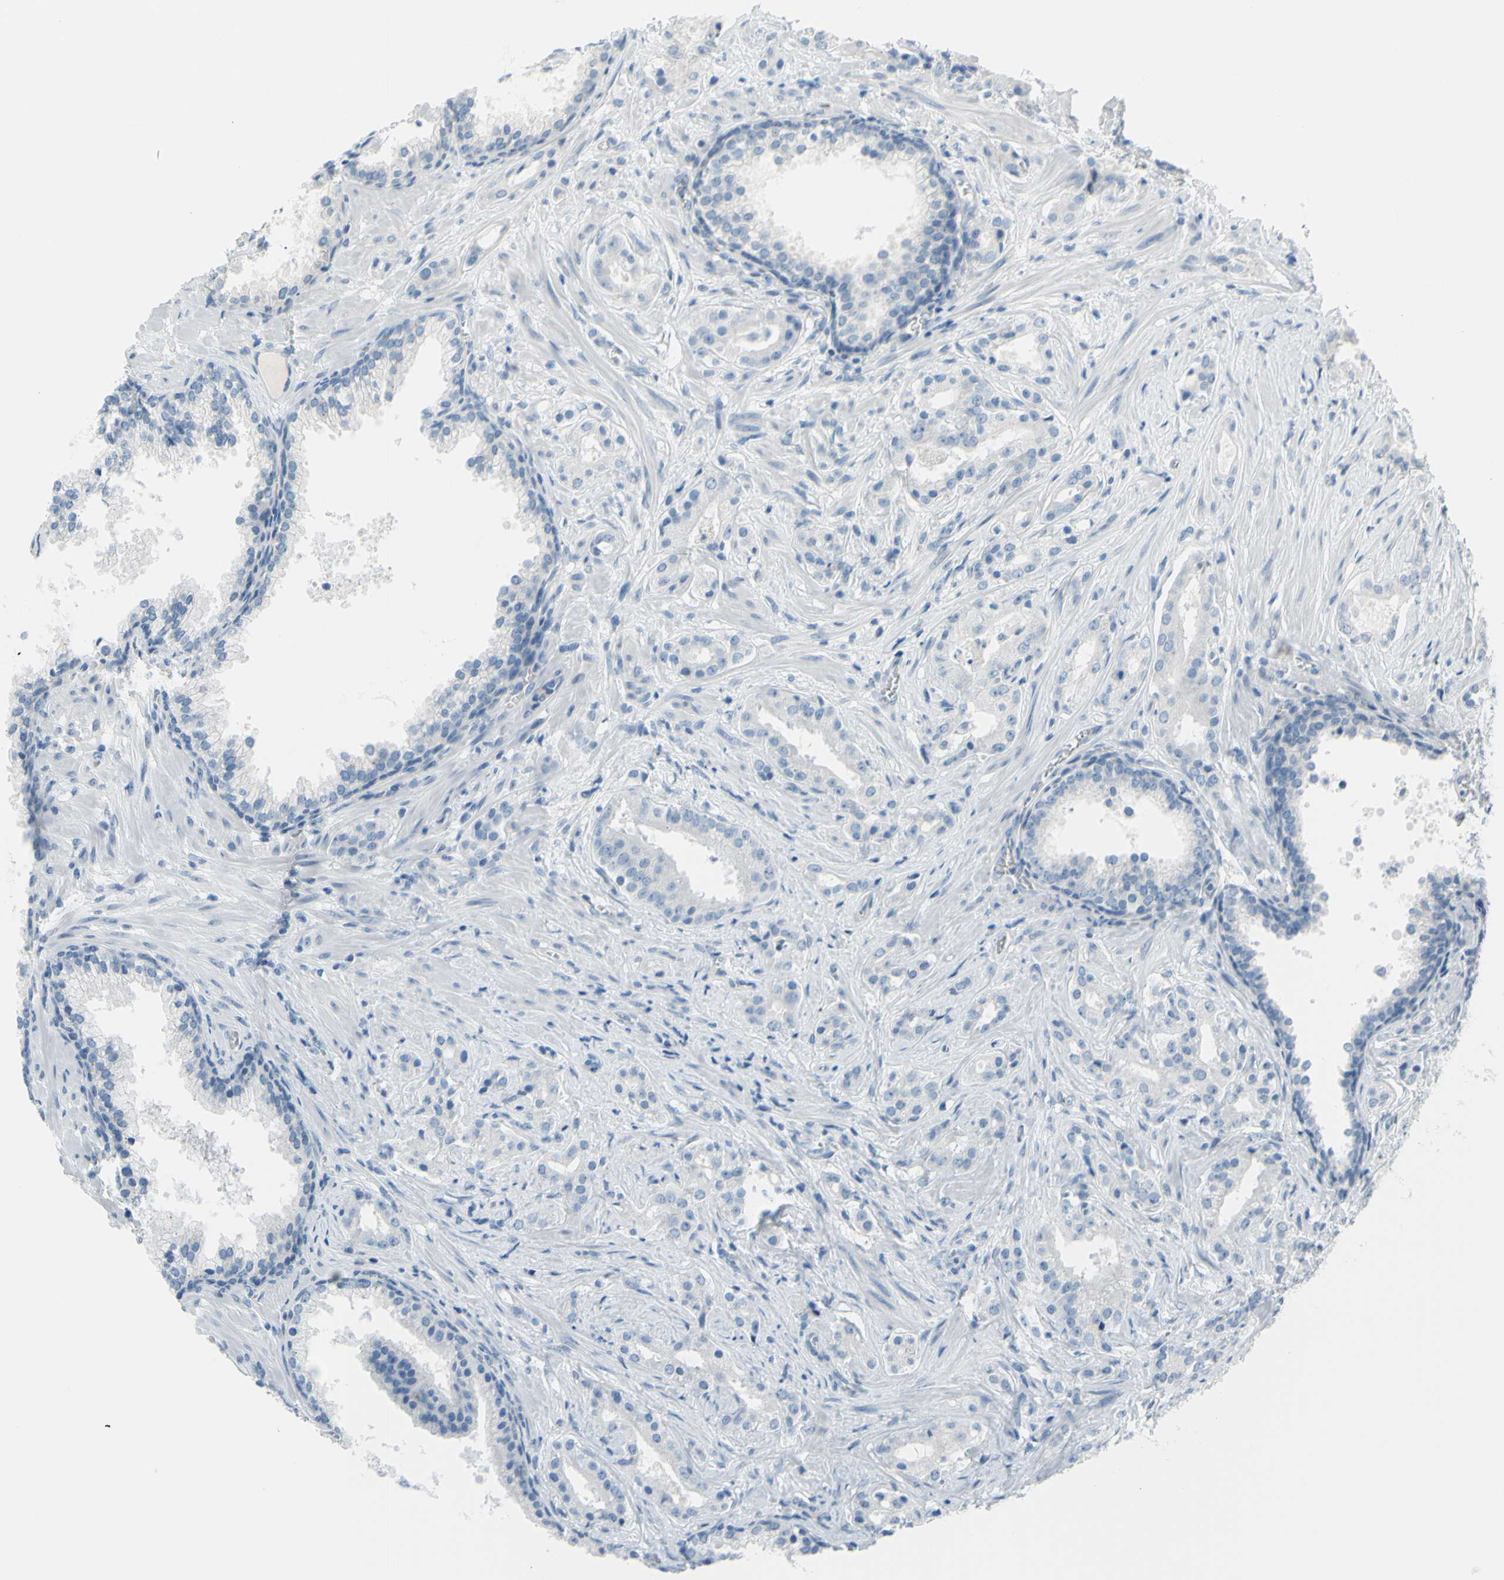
{"staining": {"intensity": "negative", "quantity": "none", "location": "none"}, "tissue": "prostate cancer", "cell_type": "Tumor cells", "image_type": "cancer", "snomed": [{"axis": "morphology", "description": "Adenocarcinoma, Low grade"}, {"axis": "topography", "description": "Prostate"}], "caption": "DAB (3,3'-diaminobenzidine) immunohistochemical staining of prostate adenocarcinoma (low-grade) demonstrates no significant positivity in tumor cells.", "gene": "DCT", "patient": {"sex": "male", "age": 59}}